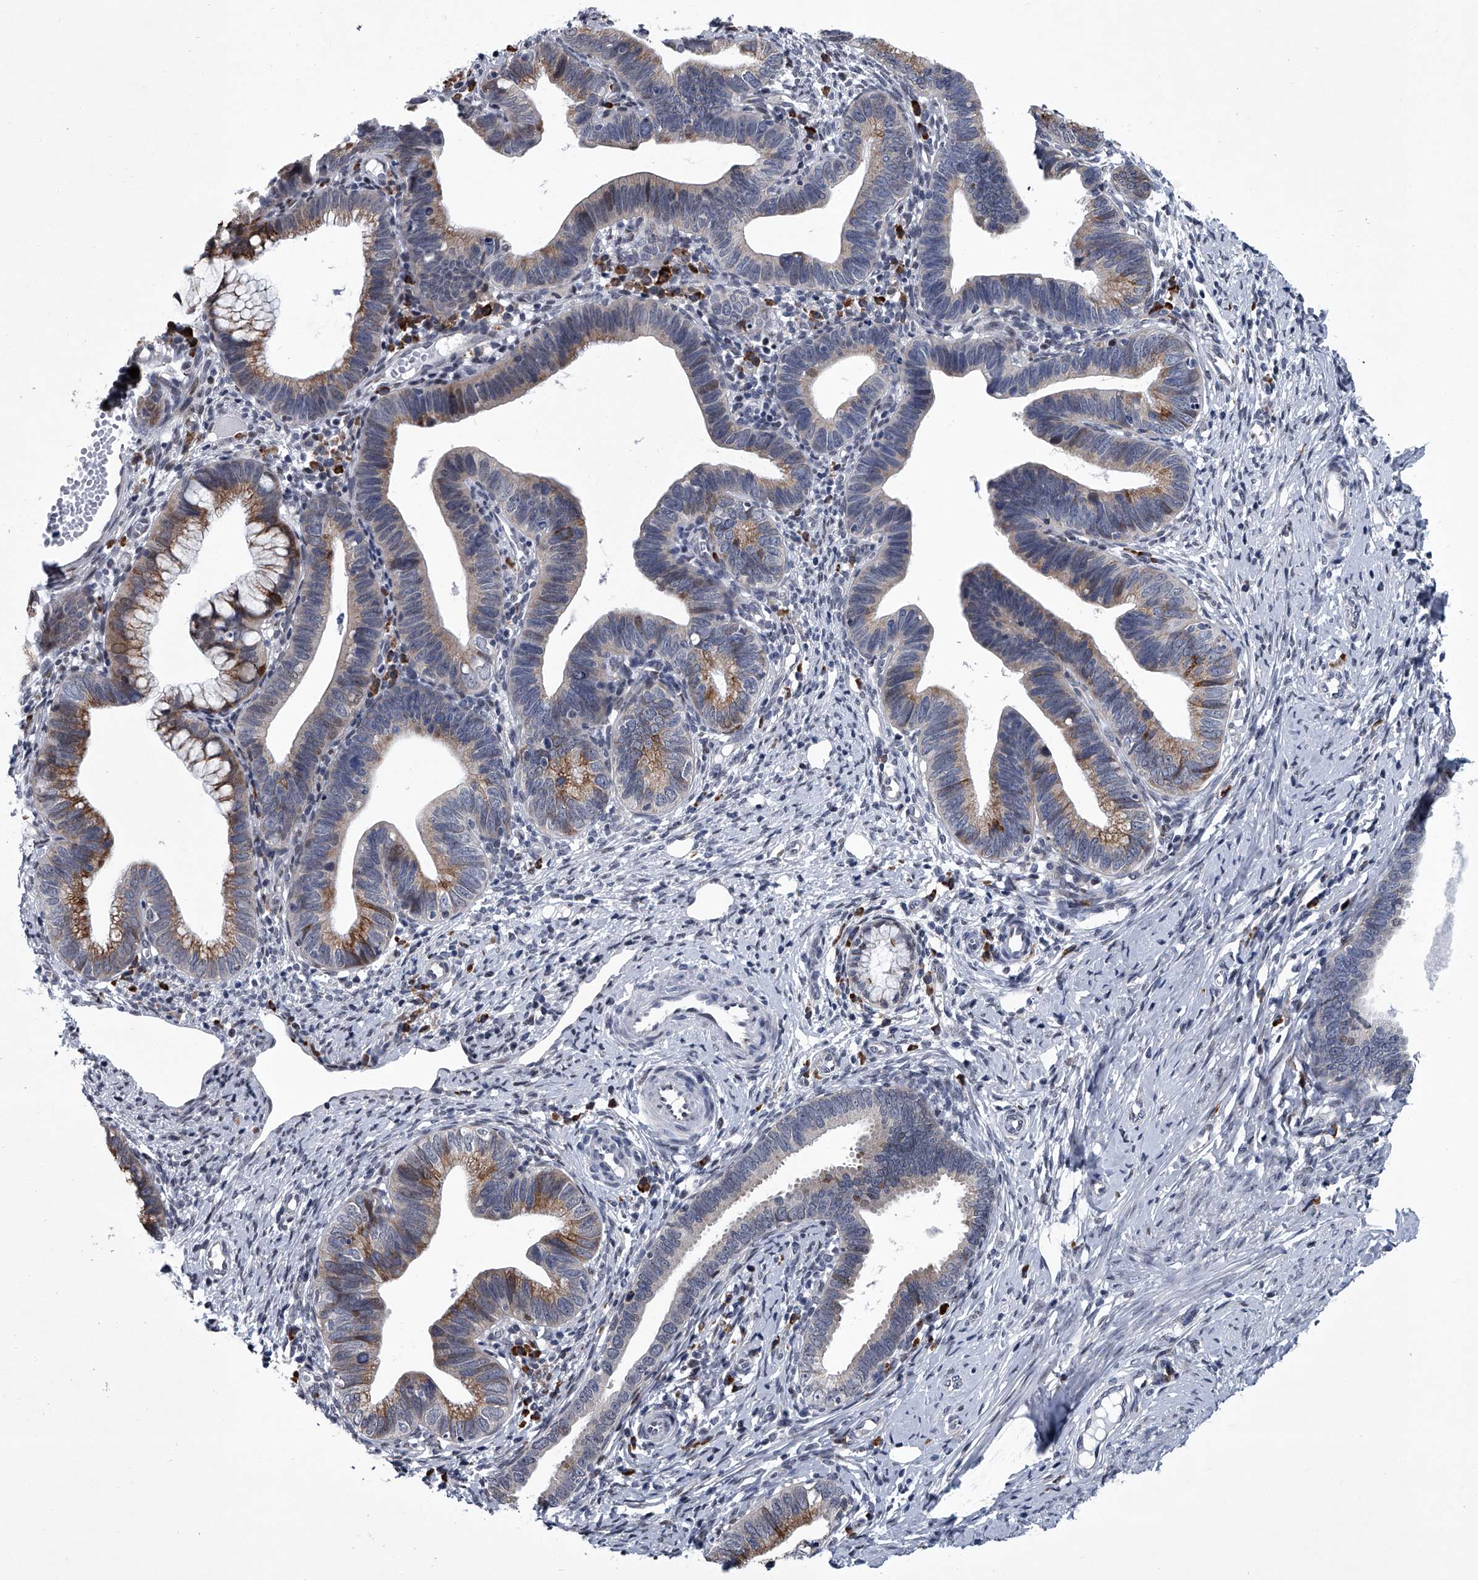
{"staining": {"intensity": "moderate", "quantity": "25%-75%", "location": "cytoplasmic/membranous"}, "tissue": "cervical cancer", "cell_type": "Tumor cells", "image_type": "cancer", "snomed": [{"axis": "morphology", "description": "Adenocarcinoma, NOS"}, {"axis": "topography", "description": "Cervix"}], "caption": "Immunohistochemical staining of cervical adenocarcinoma reveals medium levels of moderate cytoplasmic/membranous staining in approximately 25%-75% of tumor cells.", "gene": "PPP2R5D", "patient": {"sex": "female", "age": 36}}